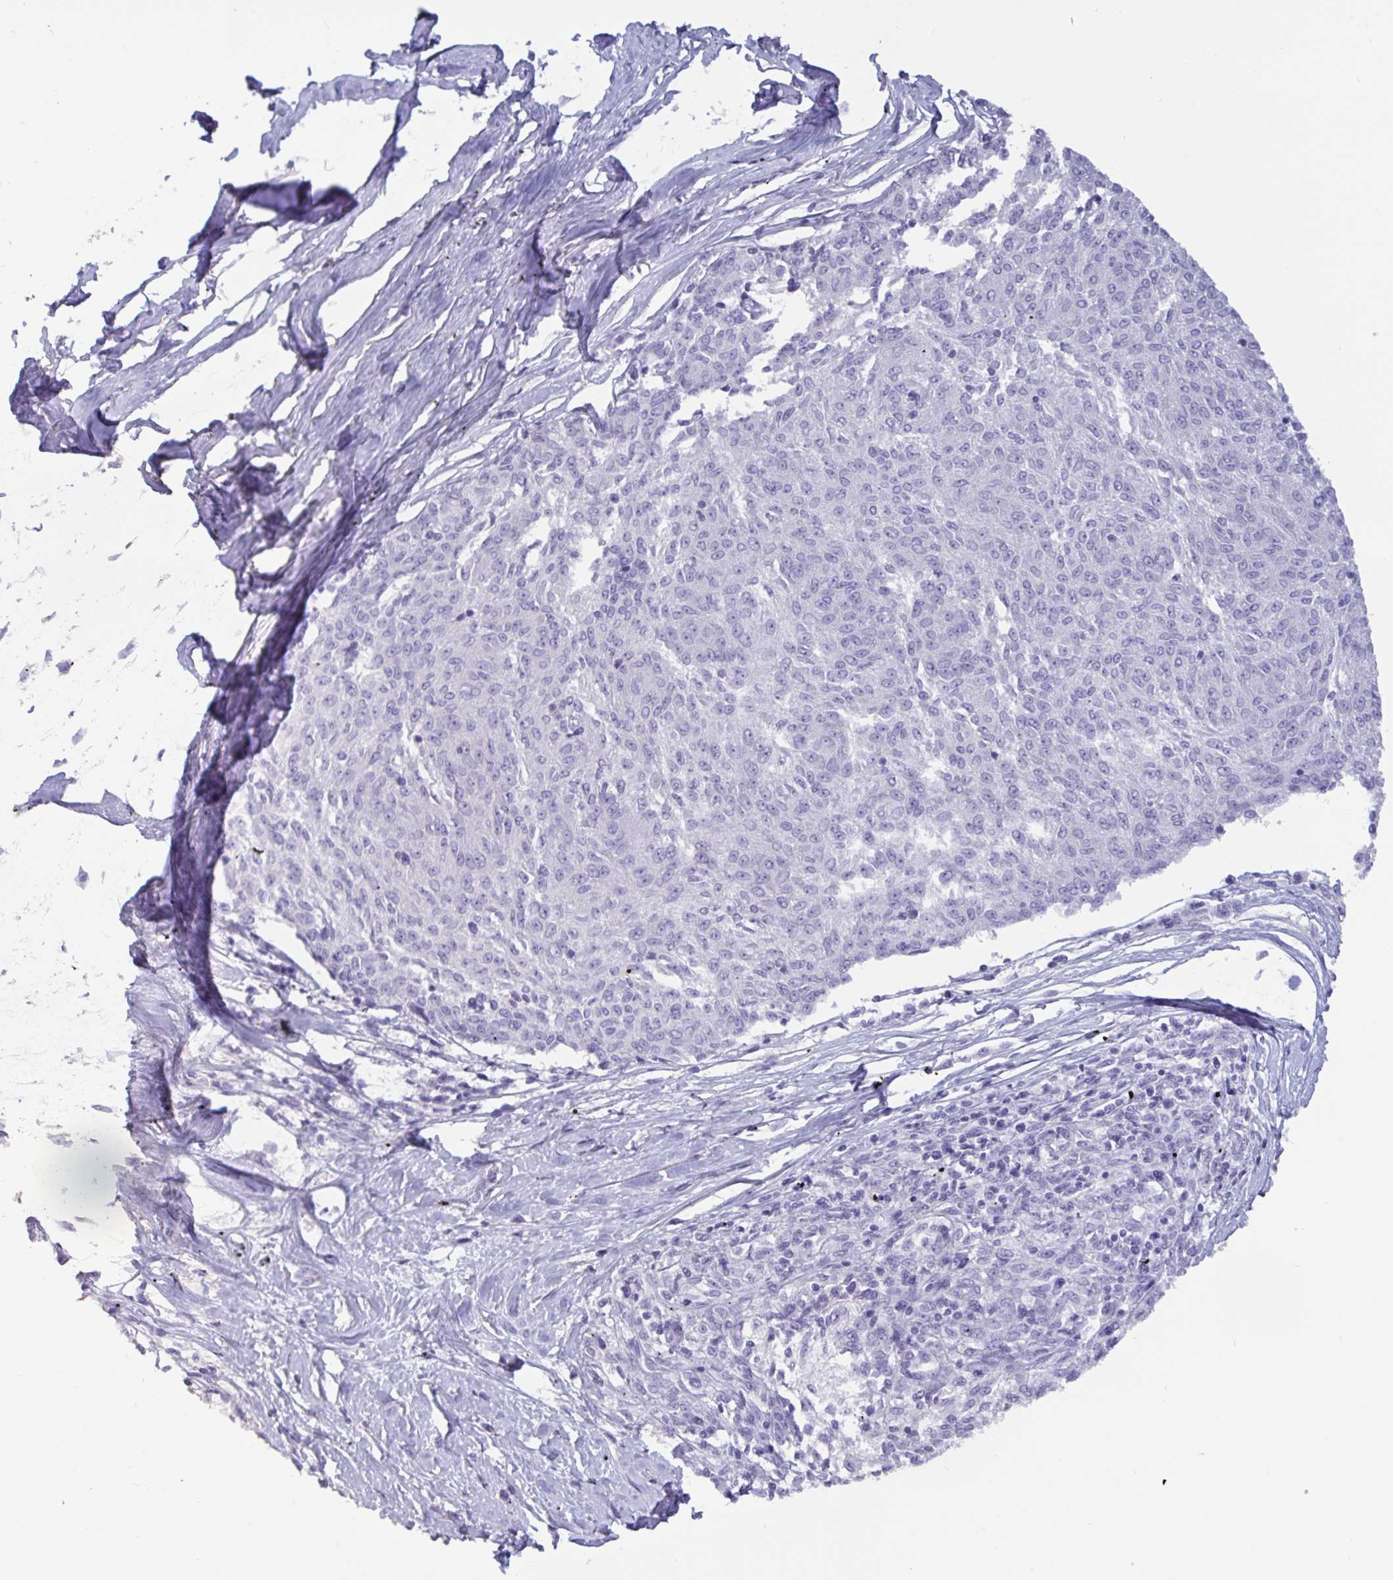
{"staining": {"intensity": "negative", "quantity": "none", "location": "none"}, "tissue": "melanoma", "cell_type": "Tumor cells", "image_type": "cancer", "snomed": [{"axis": "morphology", "description": "Malignant melanoma, NOS"}, {"axis": "topography", "description": "Skin"}], "caption": "Malignant melanoma stained for a protein using immunohistochemistry shows no expression tumor cells.", "gene": "TNNC1", "patient": {"sex": "female", "age": 72}}